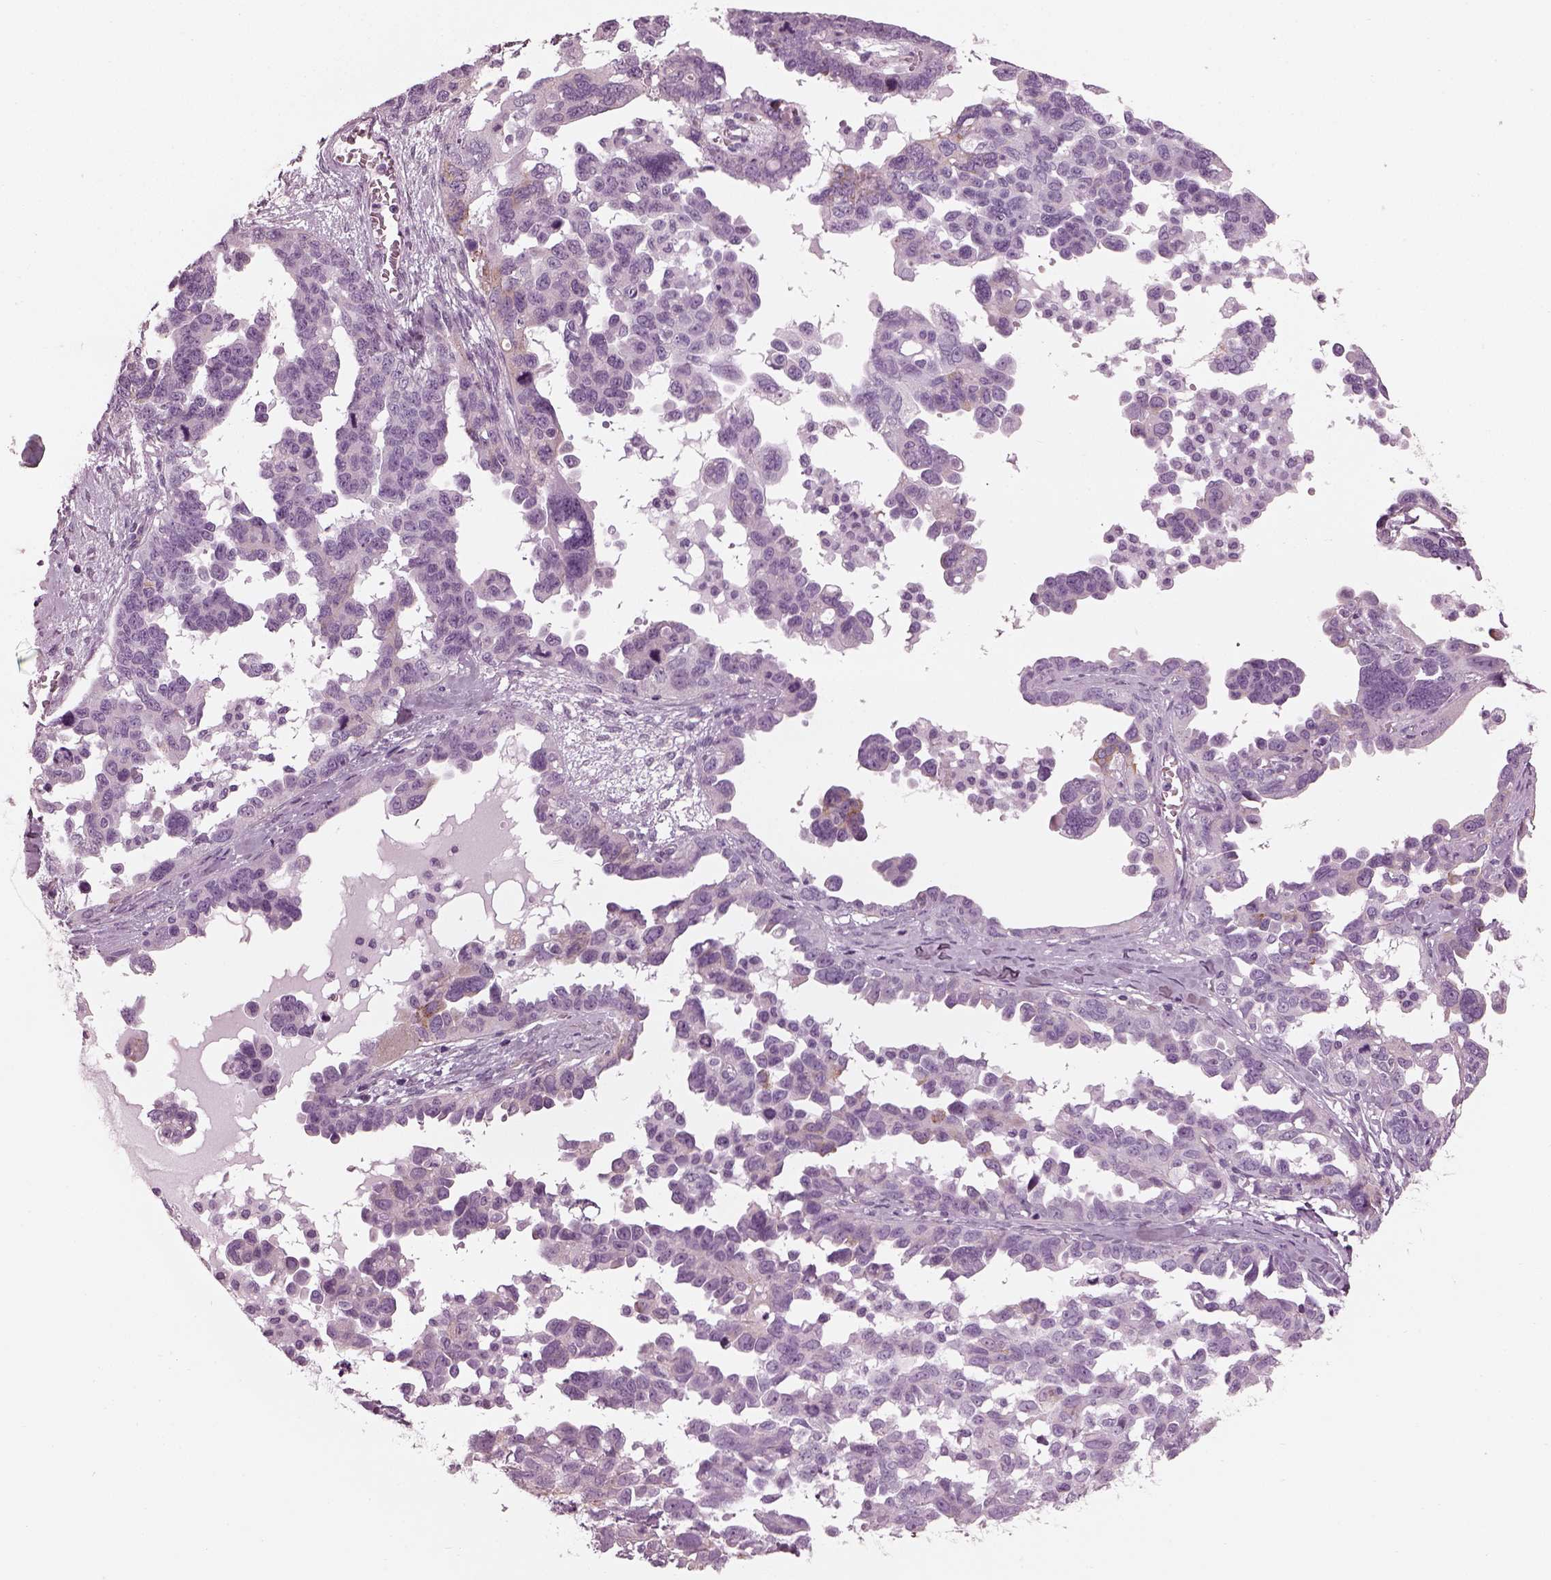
{"staining": {"intensity": "negative", "quantity": "none", "location": "none"}, "tissue": "ovarian cancer", "cell_type": "Tumor cells", "image_type": "cancer", "snomed": [{"axis": "morphology", "description": "Cystadenocarcinoma, serous, NOS"}, {"axis": "topography", "description": "Ovary"}], "caption": "High power microscopy photomicrograph of an immunohistochemistry photomicrograph of serous cystadenocarcinoma (ovarian), revealing no significant positivity in tumor cells.", "gene": "BFSP1", "patient": {"sex": "female", "age": 69}}